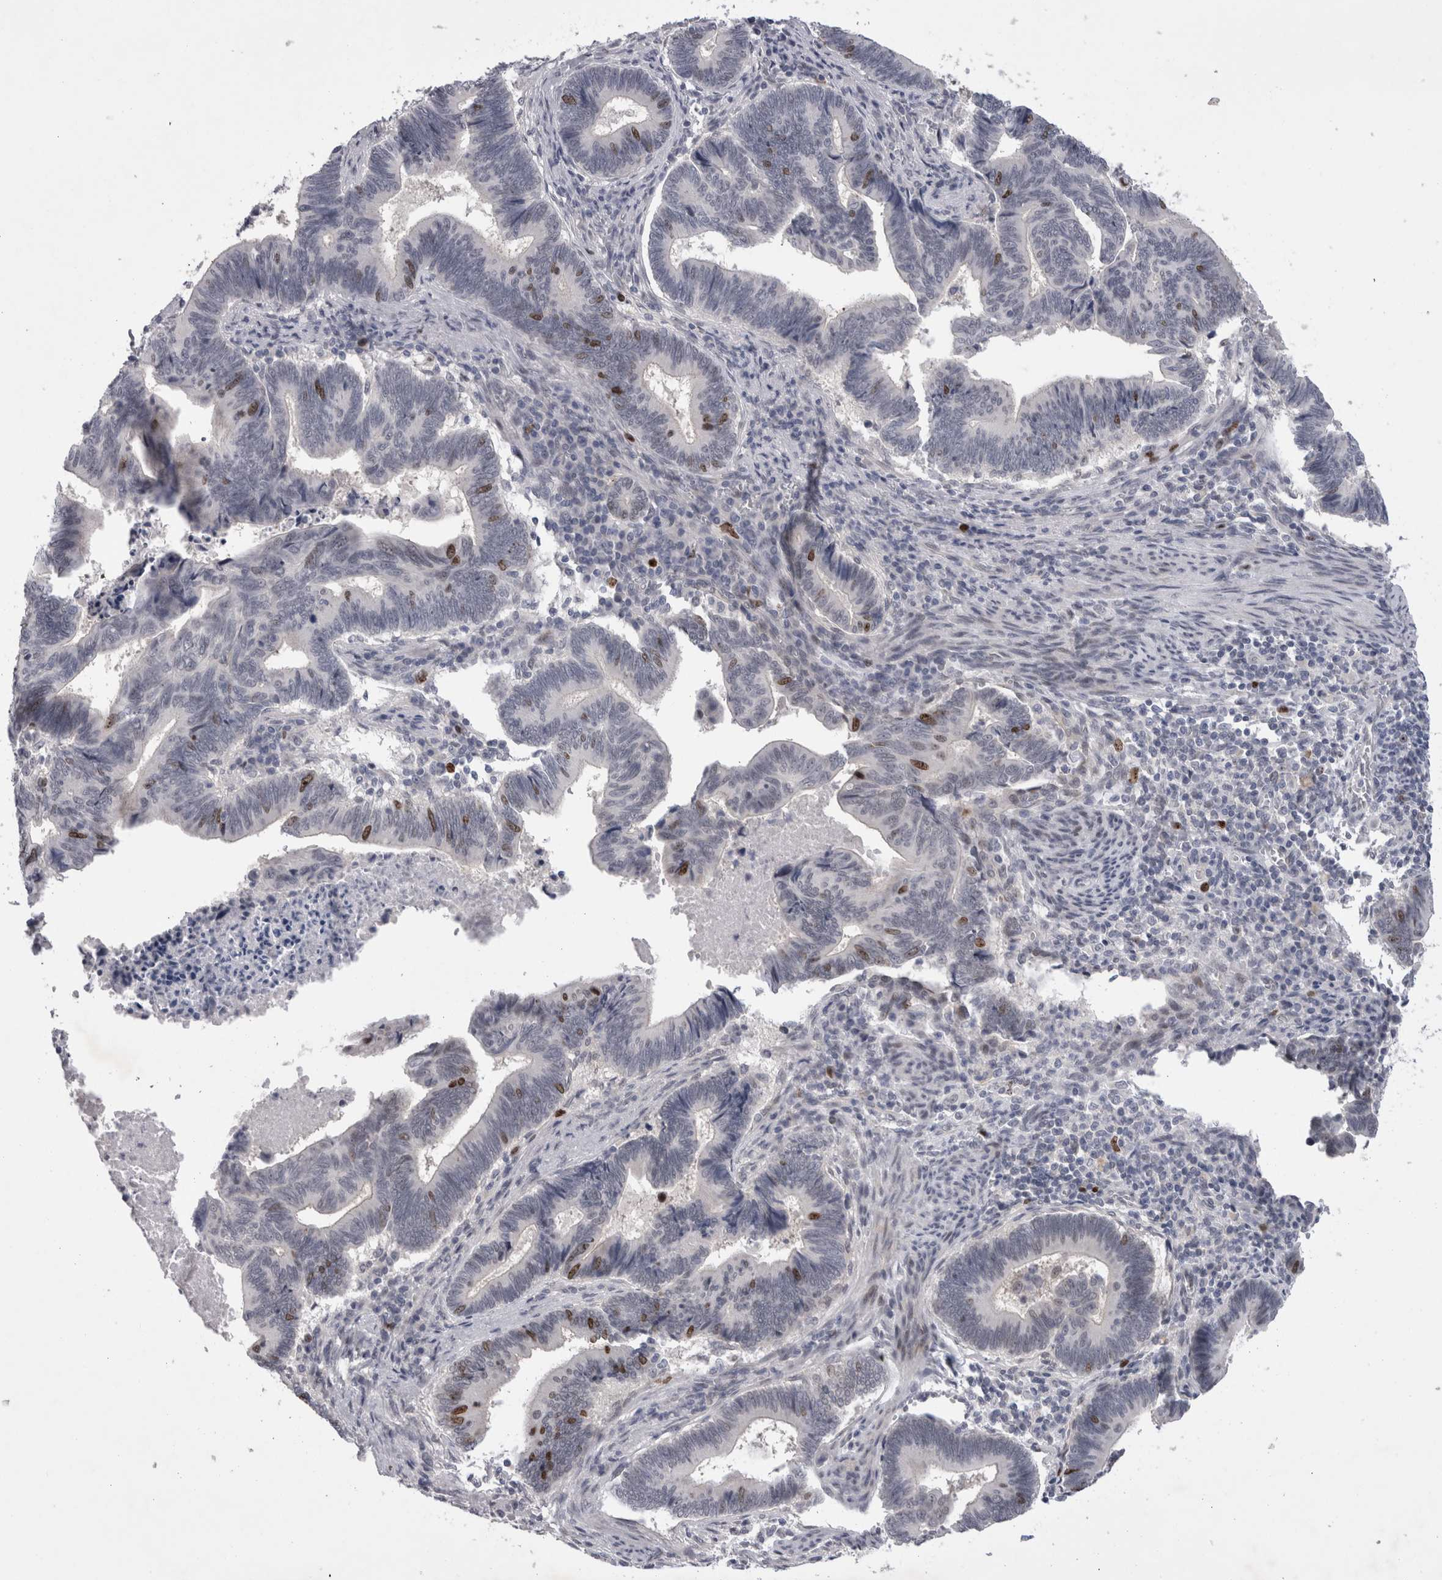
{"staining": {"intensity": "moderate", "quantity": "<25%", "location": "nuclear"}, "tissue": "pancreatic cancer", "cell_type": "Tumor cells", "image_type": "cancer", "snomed": [{"axis": "morphology", "description": "Adenocarcinoma, NOS"}, {"axis": "topography", "description": "Pancreas"}], "caption": "Pancreatic cancer (adenocarcinoma) stained for a protein exhibits moderate nuclear positivity in tumor cells.", "gene": "KIF18B", "patient": {"sex": "female", "age": 70}}